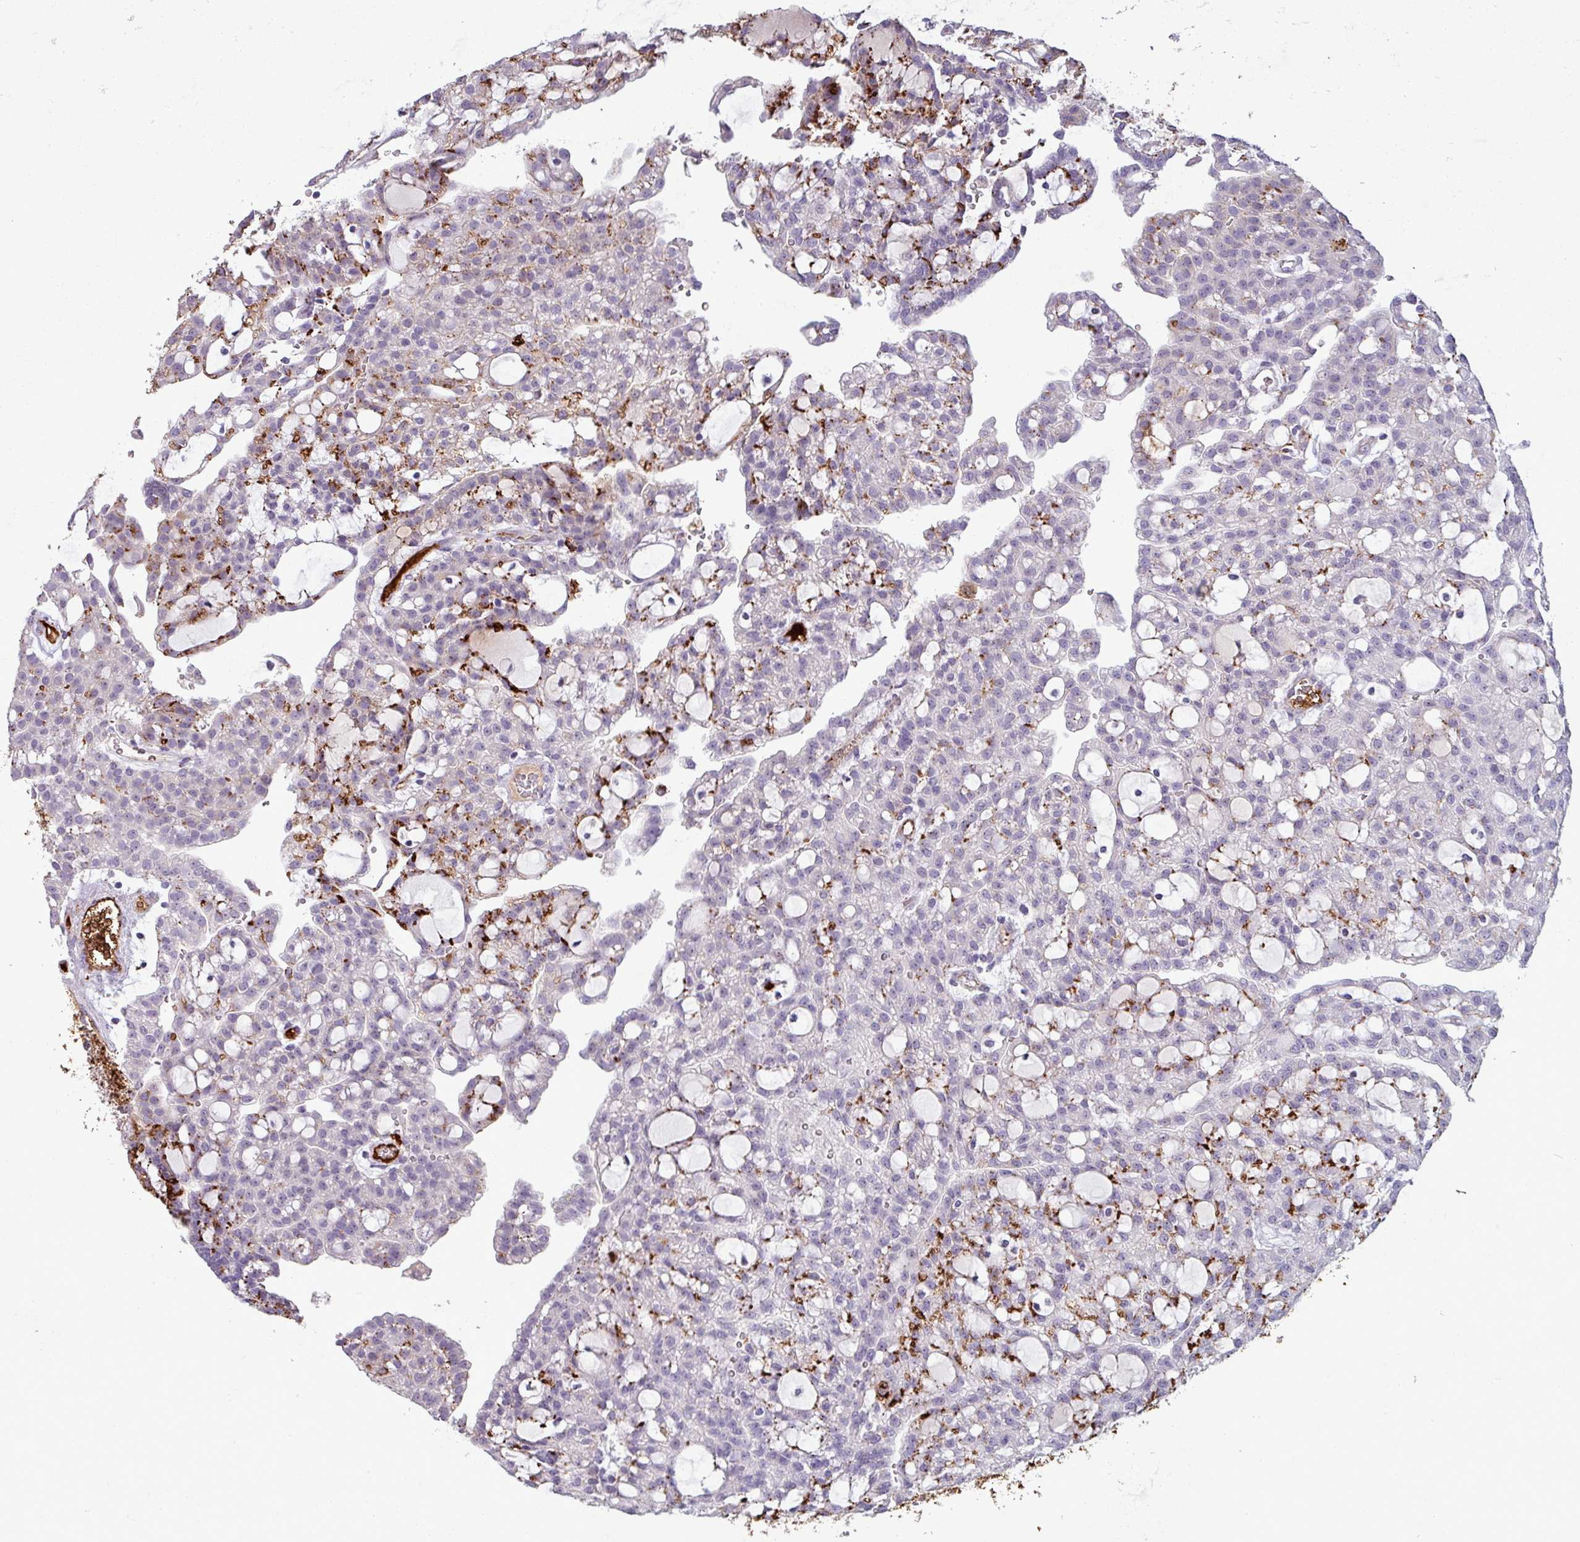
{"staining": {"intensity": "strong", "quantity": "<25%", "location": "cytoplasmic/membranous"}, "tissue": "renal cancer", "cell_type": "Tumor cells", "image_type": "cancer", "snomed": [{"axis": "morphology", "description": "Adenocarcinoma, NOS"}, {"axis": "topography", "description": "Kidney"}], "caption": "DAB (3,3'-diaminobenzidine) immunohistochemical staining of adenocarcinoma (renal) demonstrates strong cytoplasmic/membranous protein staining in about <25% of tumor cells. (DAB = brown stain, brightfield microscopy at high magnification).", "gene": "PLIN2", "patient": {"sex": "male", "age": 63}}